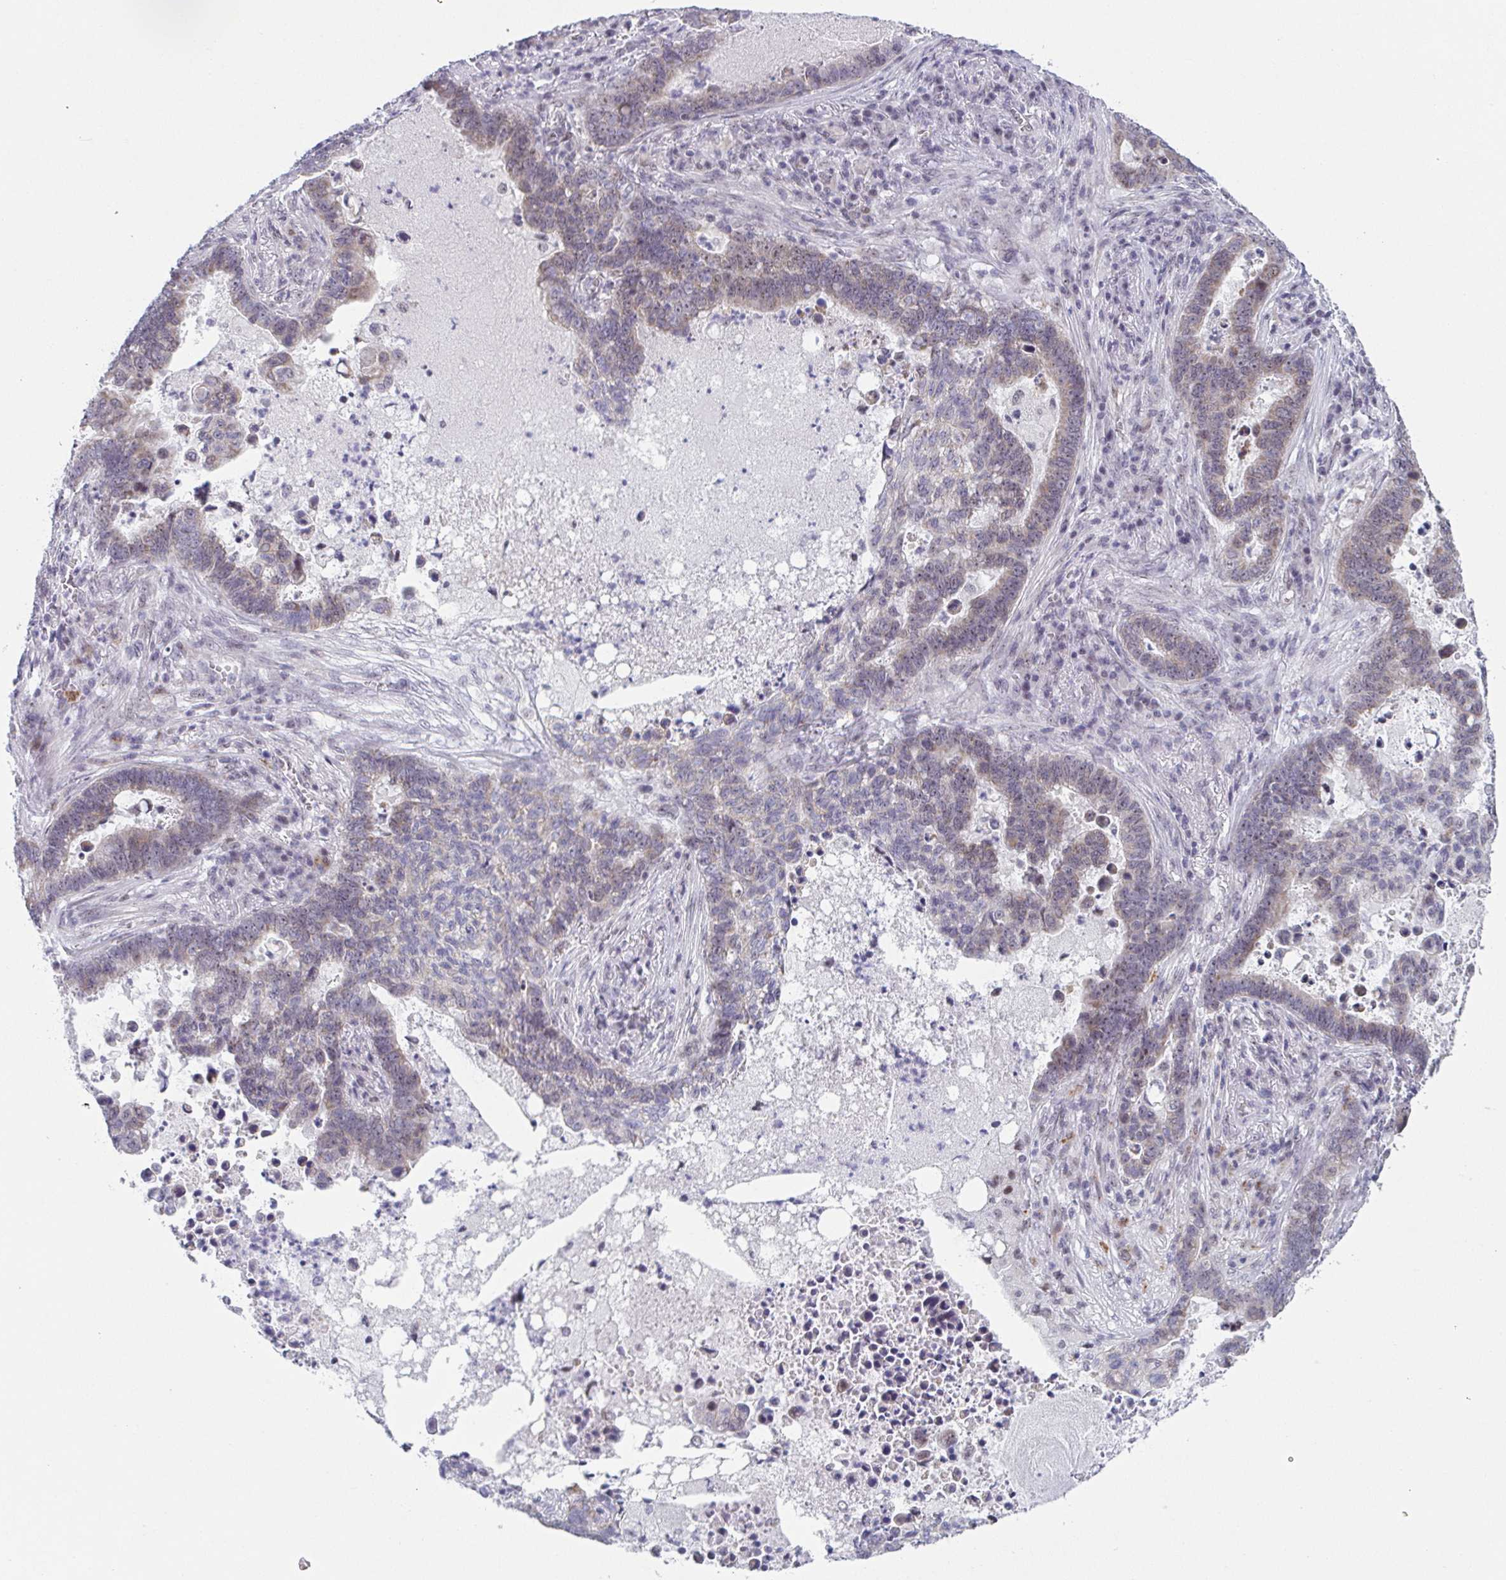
{"staining": {"intensity": "weak", "quantity": "25%-75%", "location": "cytoplasmic/membranous,nuclear"}, "tissue": "lung cancer", "cell_type": "Tumor cells", "image_type": "cancer", "snomed": [{"axis": "morphology", "description": "Aneuploidy"}, {"axis": "morphology", "description": "Adenocarcinoma, NOS"}, {"axis": "morphology", "description": "Adenocarcinoma primary or metastatic"}, {"axis": "topography", "description": "Lung"}], "caption": "This is a histology image of immunohistochemistry staining of lung cancer, which shows weak staining in the cytoplasmic/membranous and nuclear of tumor cells.", "gene": "EXOSC7", "patient": {"sex": "female", "age": 75}}